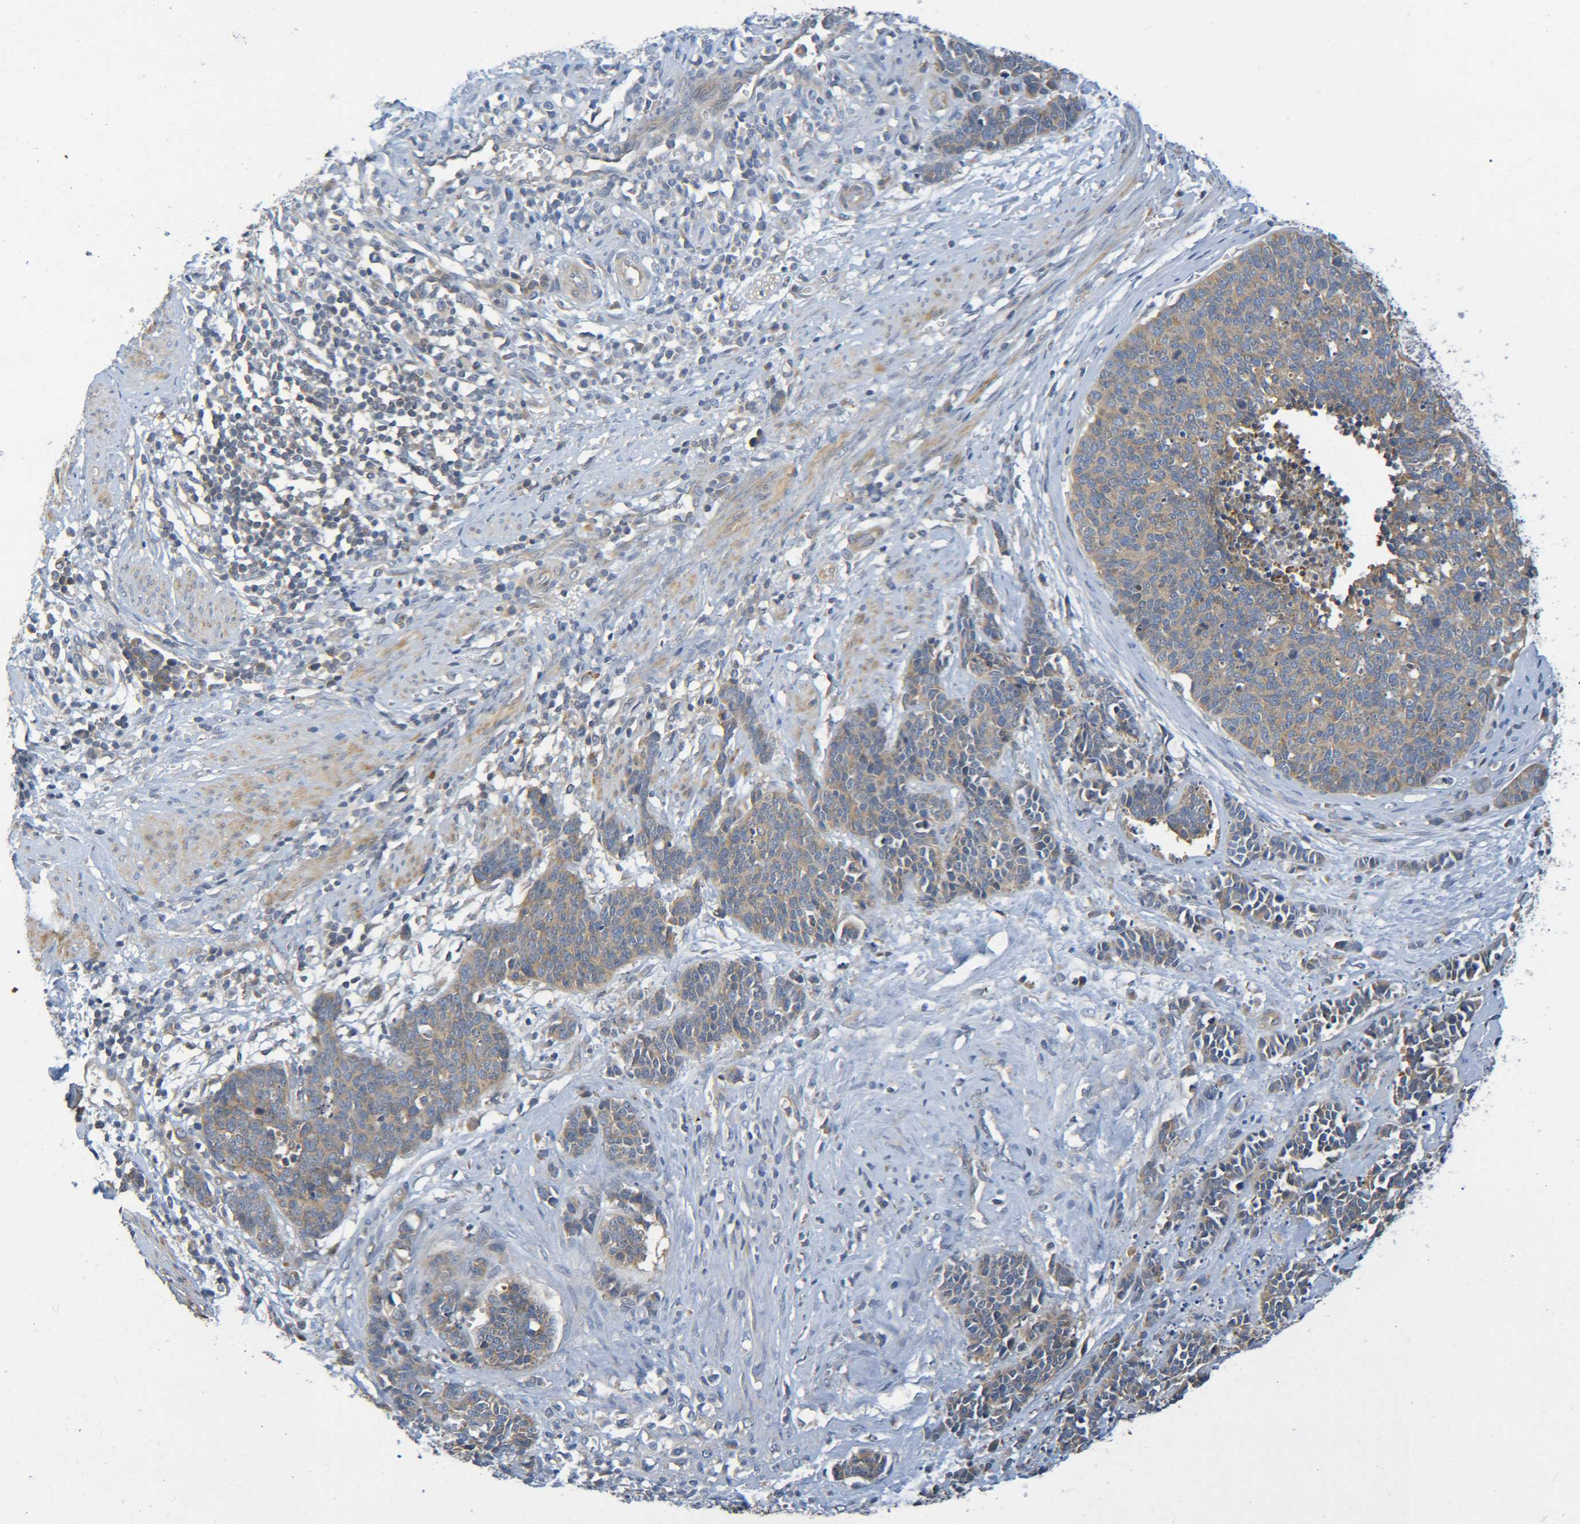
{"staining": {"intensity": "moderate", "quantity": ">75%", "location": "cytoplasmic/membranous"}, "tissue": "cervical cancer", "cell_type": "Tumor cells", "image_type": "cancer", "snomed": [{"axis": "morphology", "description": "Squamous cell carcinoma, NOS"}, {"axis": "topography", "description": "Cervix"}], "caption": "Protein expression by immunohistochemistry shows moderate cytoplasmic/membranous expression in approximately >75% of tumor cells in cervical cancer (squamous cell carcinoma). The protein of interest is stained brown, and the nuclei are stained in blue (DAB IHC with brightfield microscopy, high magnification).", "gene": "CYP4F2", "patient": {"sex": "female", "age": 35}}